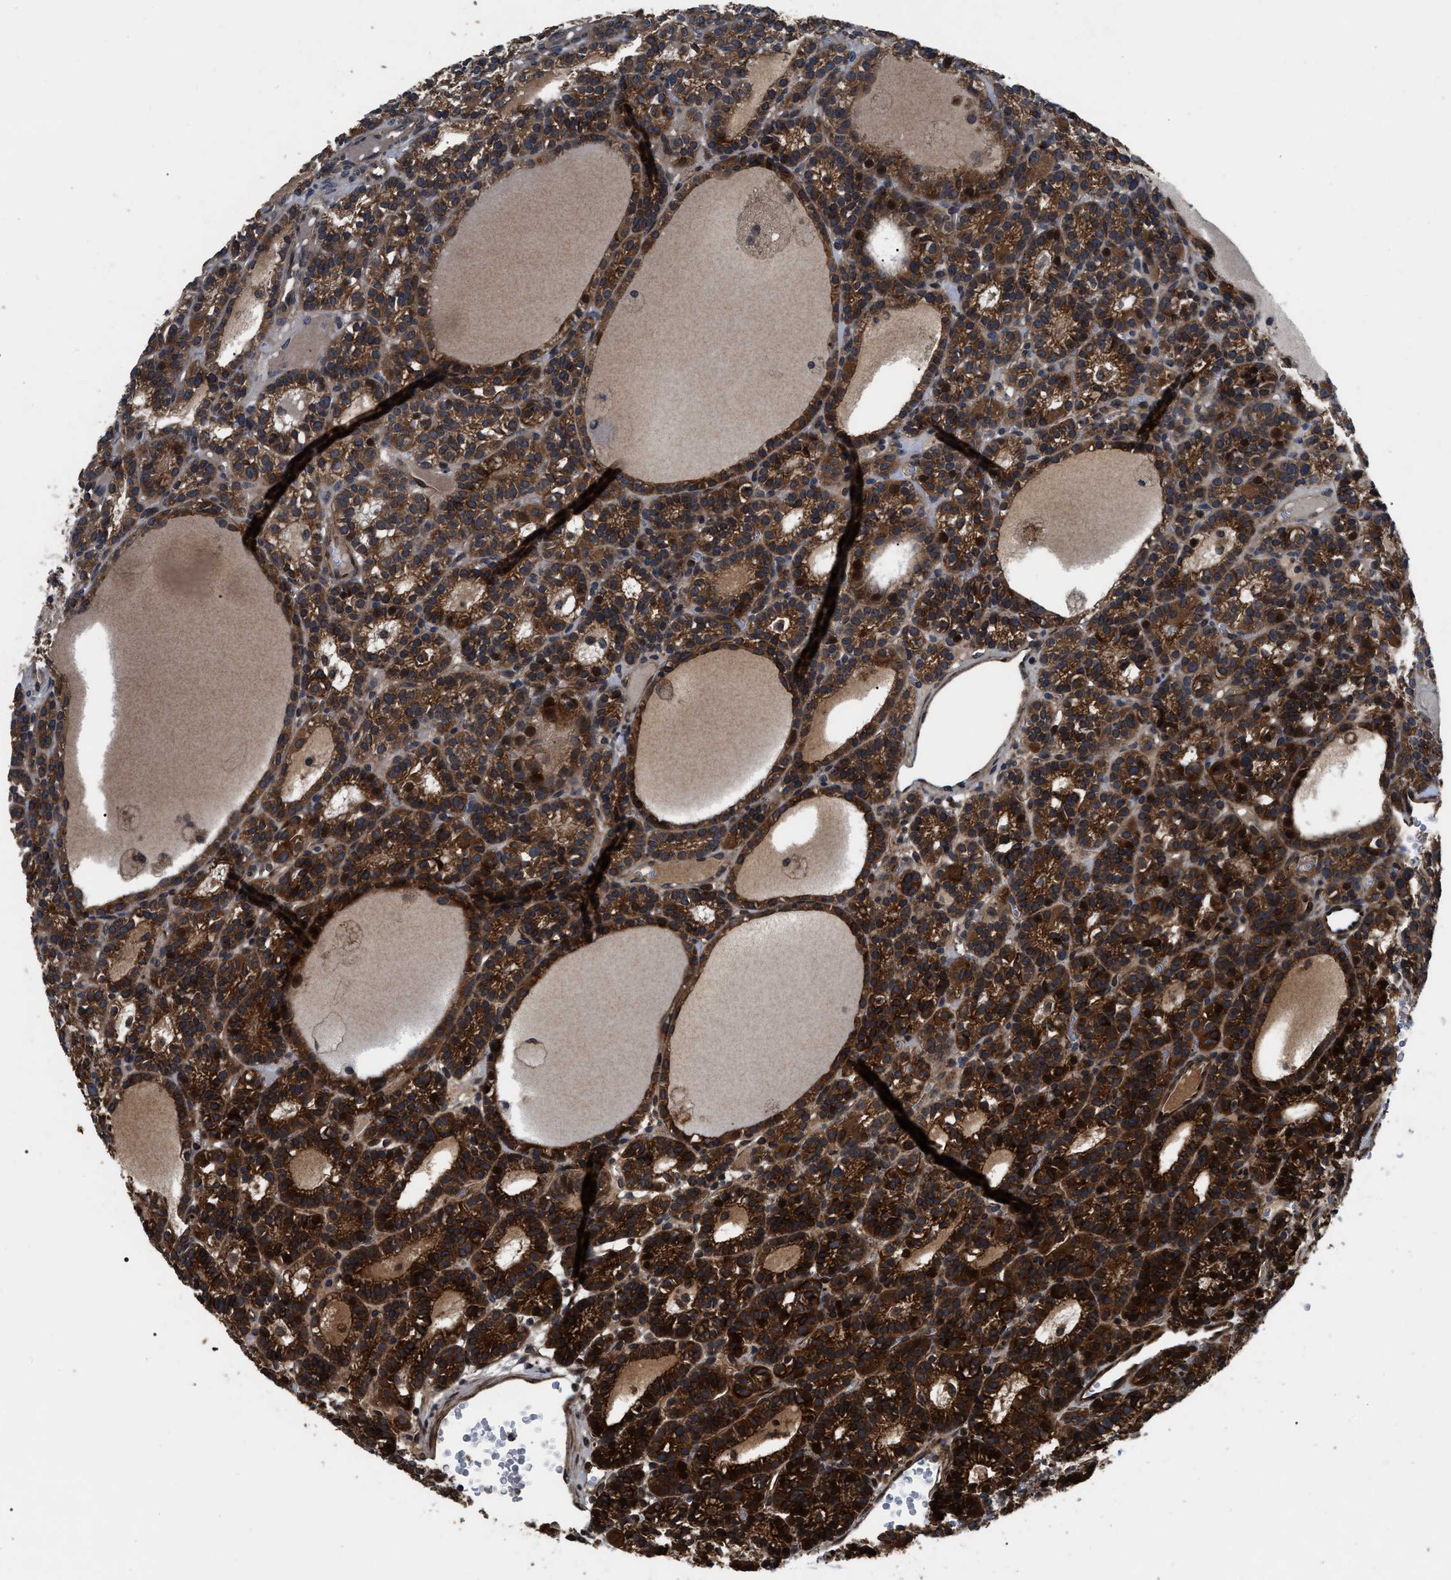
{"staining": {"intensity": "strong", "quantity": ">75%", "location": "cytoplasmic/membranous"}, "tissue": "parathyroid gland", "cell_type": "Glandular cells", "image_type": "normal", "snomed": [{"axis": "morphology", "description": "Normal tissue, NOS"}, {"axis": "morphology", "description": "Adenoma, NOS"}, {"axis": "topography", "description": "Parathyroid gland"}], "caption": "Strong cytoplasmic/membranous expression is appreciated in about >75% of glandular cells in benign parathyroid gland. (Stains: DAB (3,3'-diaminobenzidine) in brown, nuclei in blue, Microscopy: brightfield microscopy at high magnification).", "gene": "PPWD1", "patient": {"sex": "female", "age": 58}}